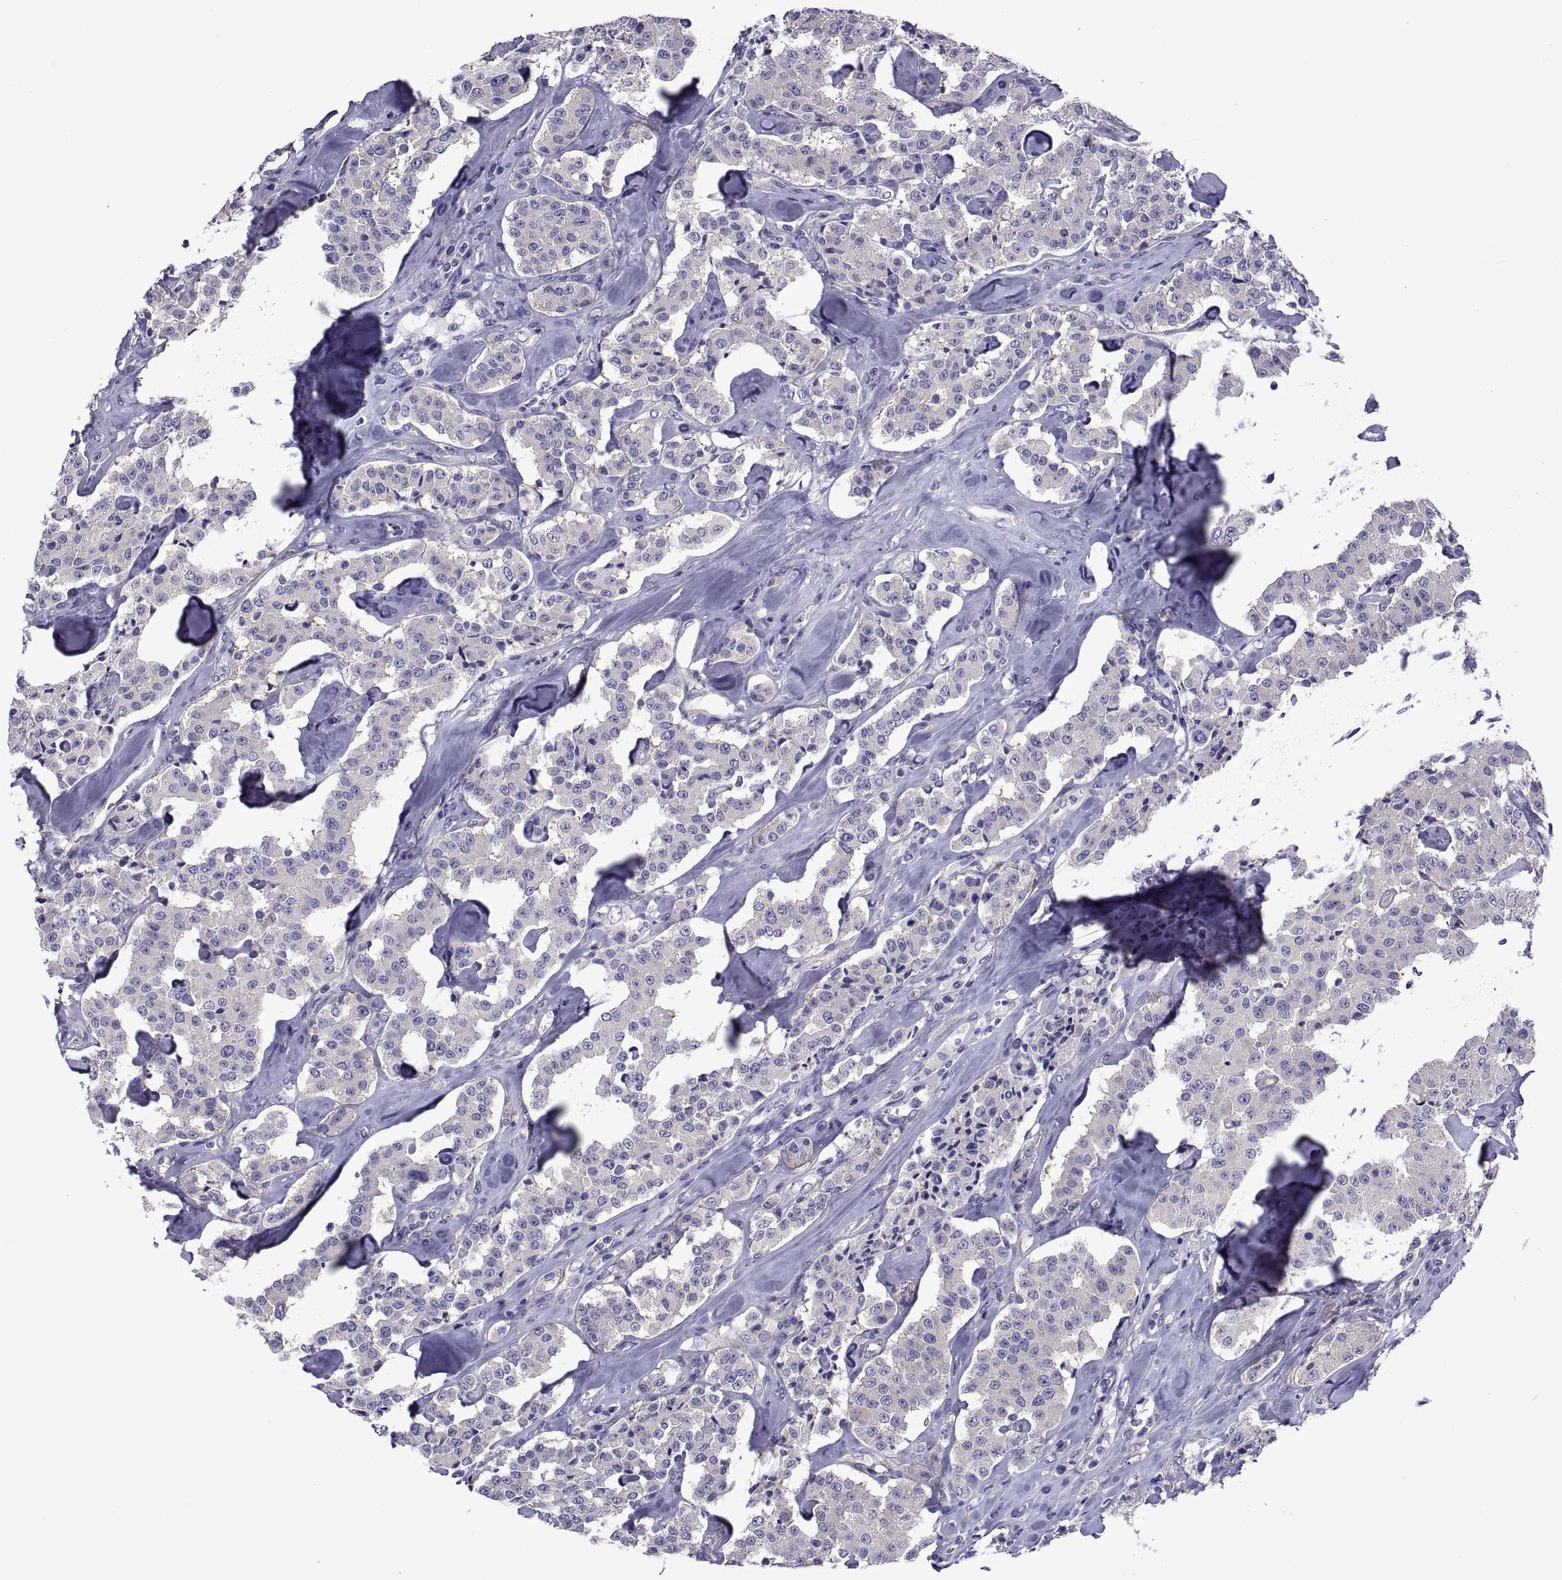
{"staining": {"intensity": "negative", "quantity": "none", "location": "none"}, "tissue": "carcinoid", "cell_type": "Tumor cells", "image_type": "cancer", "snomed": [{"axis": "morphology", "description": "Carcinoid, malignant, NOS"}, {"axis": "topography", "description": "Pancreas"}], "caption": "Tumor cells show no significant protein positivity in carcinoid. The staining is performed using DAB (3,3'-diaminobenzidine) brown chromogen with nuclei counter-stained in using hematoxylin.", "gene": "TMC3", "patient": {"sex": "male", "age": 41}}